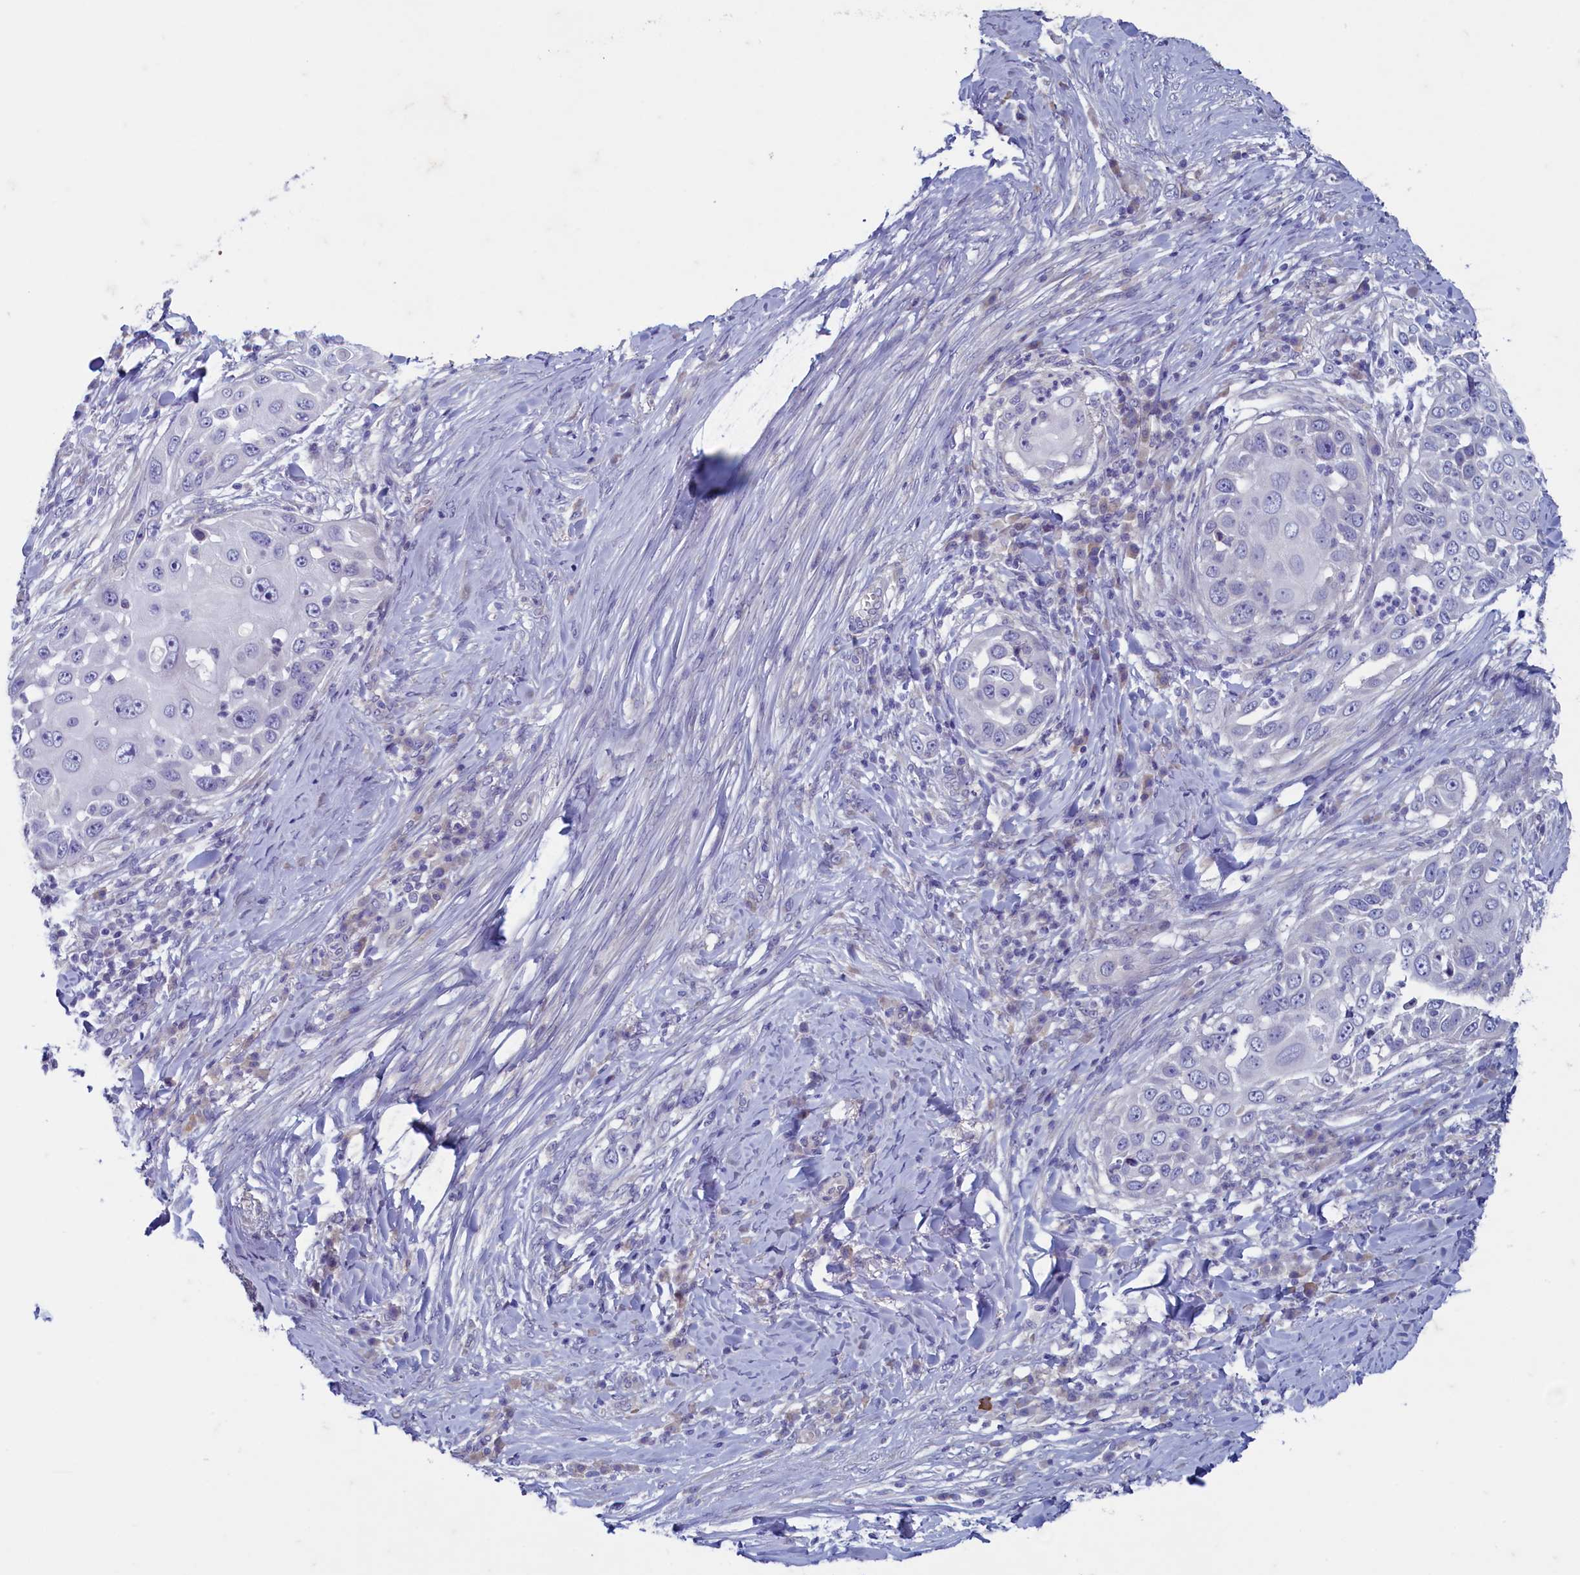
{"staining": {"intensity": "negative", "quantity": "none", "location": "none"}, "tissue": "skin cancer", "cell_type": "Tumor cells", "image_type": "cancer", "snomed": [{"axis": "morphology", "description": "Squamous cell carcinoma, NOS"}, {"axis": "topography", "description": "Skin"}], "caption": "IHC photomicrograph of neoplastic tissue: human skin cancer (squamous cell carcinoma) stained with DAB (3,3'-diaminobenzidine) exhibits no significant protein staining in tumor cells. (Immunohistochemistry (ihc), brightfield microscopy, high magnification).", "gene": "MAP1LC3A", "patient": {"sex": "female", "age": 44}}